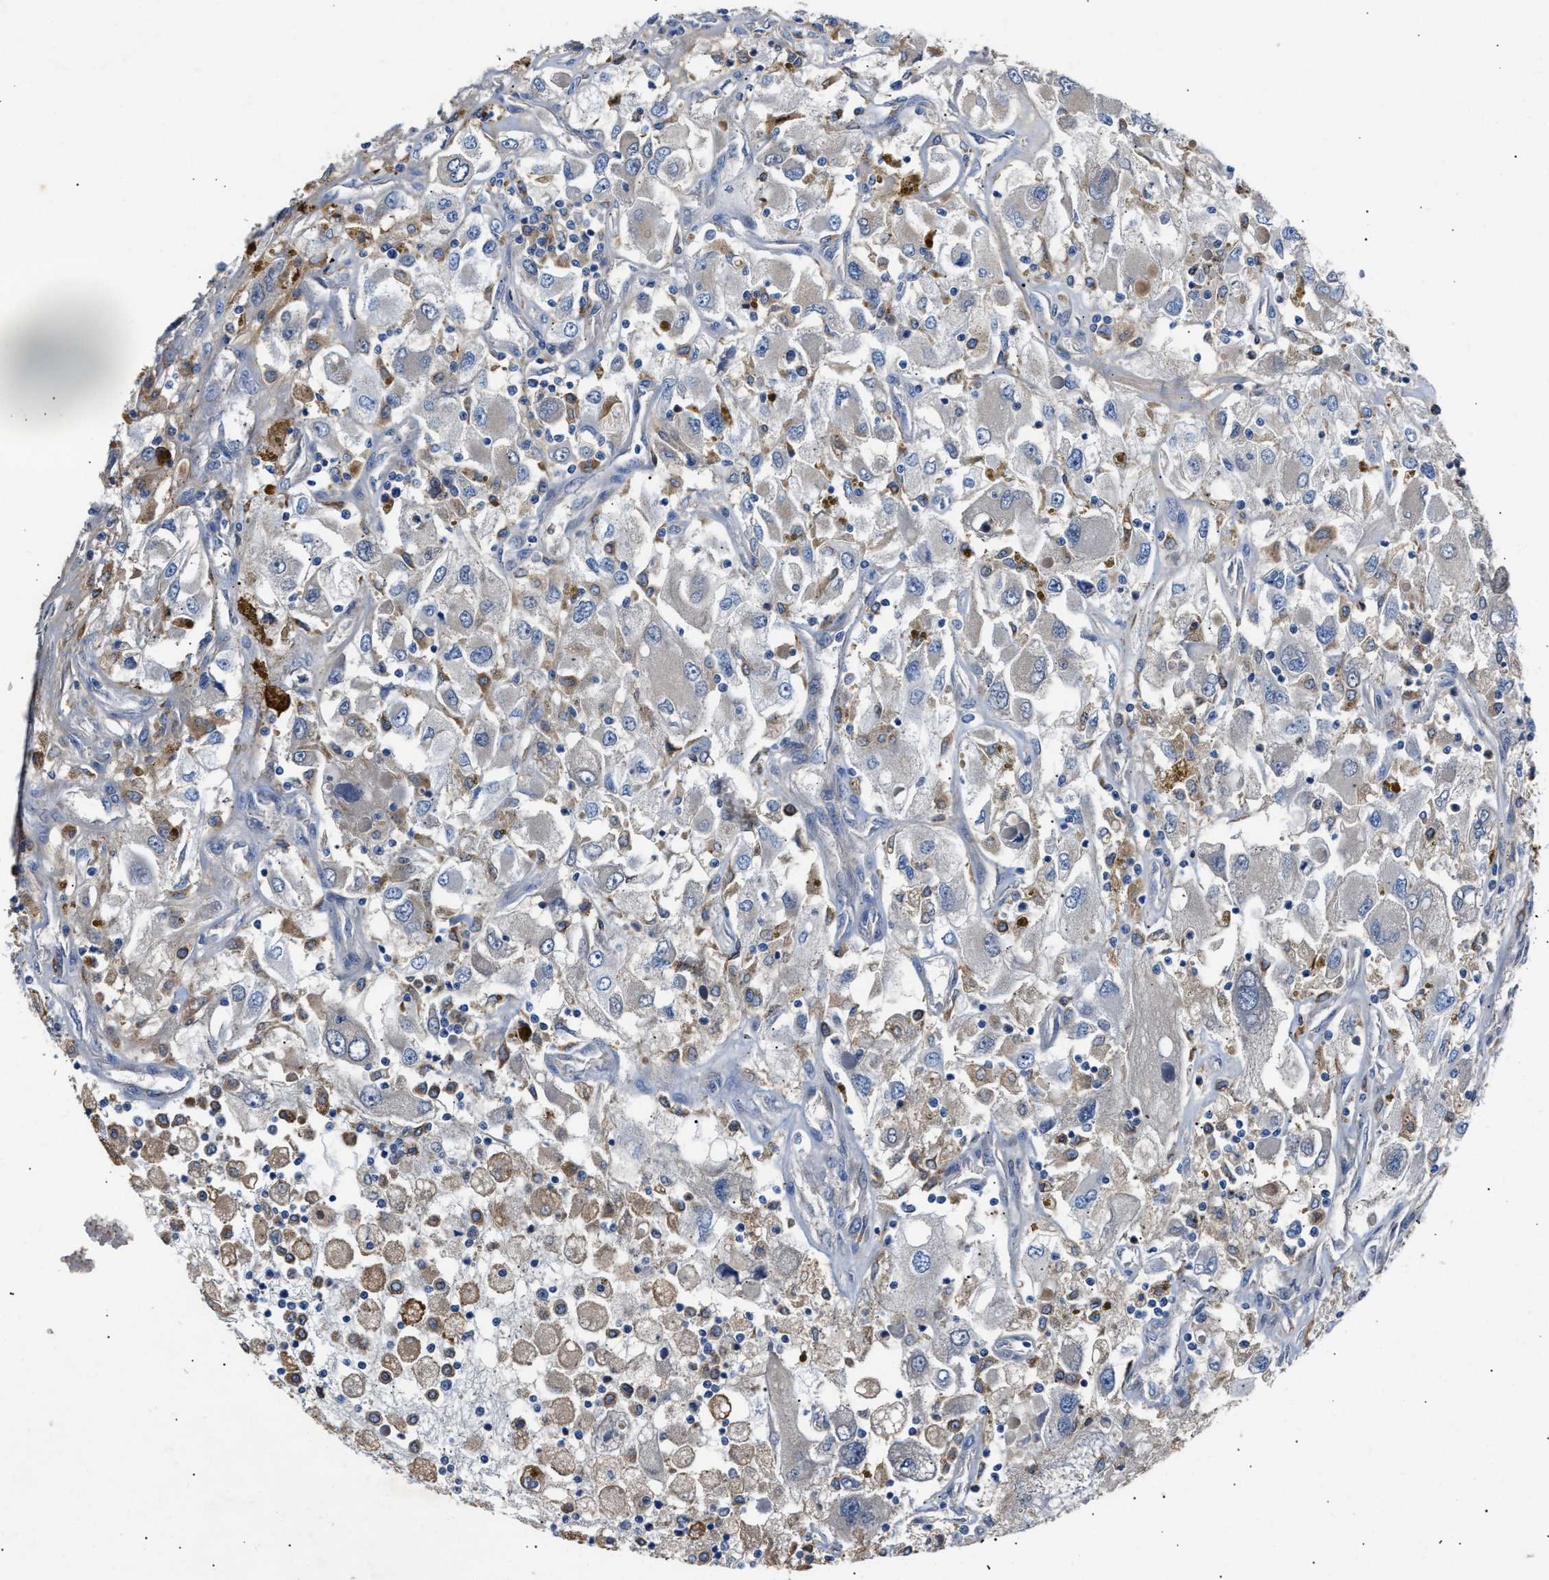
{"staining": {"intensity": "negative", "quantity": "none", "location": "none"}, "tissue": "renal cancer", "cell_type": "Tumor cells", "image_type": "cancer", "snomed": [{"axis": "morphology", "description": "Adenocarcinoma, NOS"}, {"axis": "topography", "description": "Kidney"}], "caption": "The image displays no significant positivity in tumor cells of renal cancer.", "gene": "CCDC171", "patient": {"sex": "female", "age": 52}}